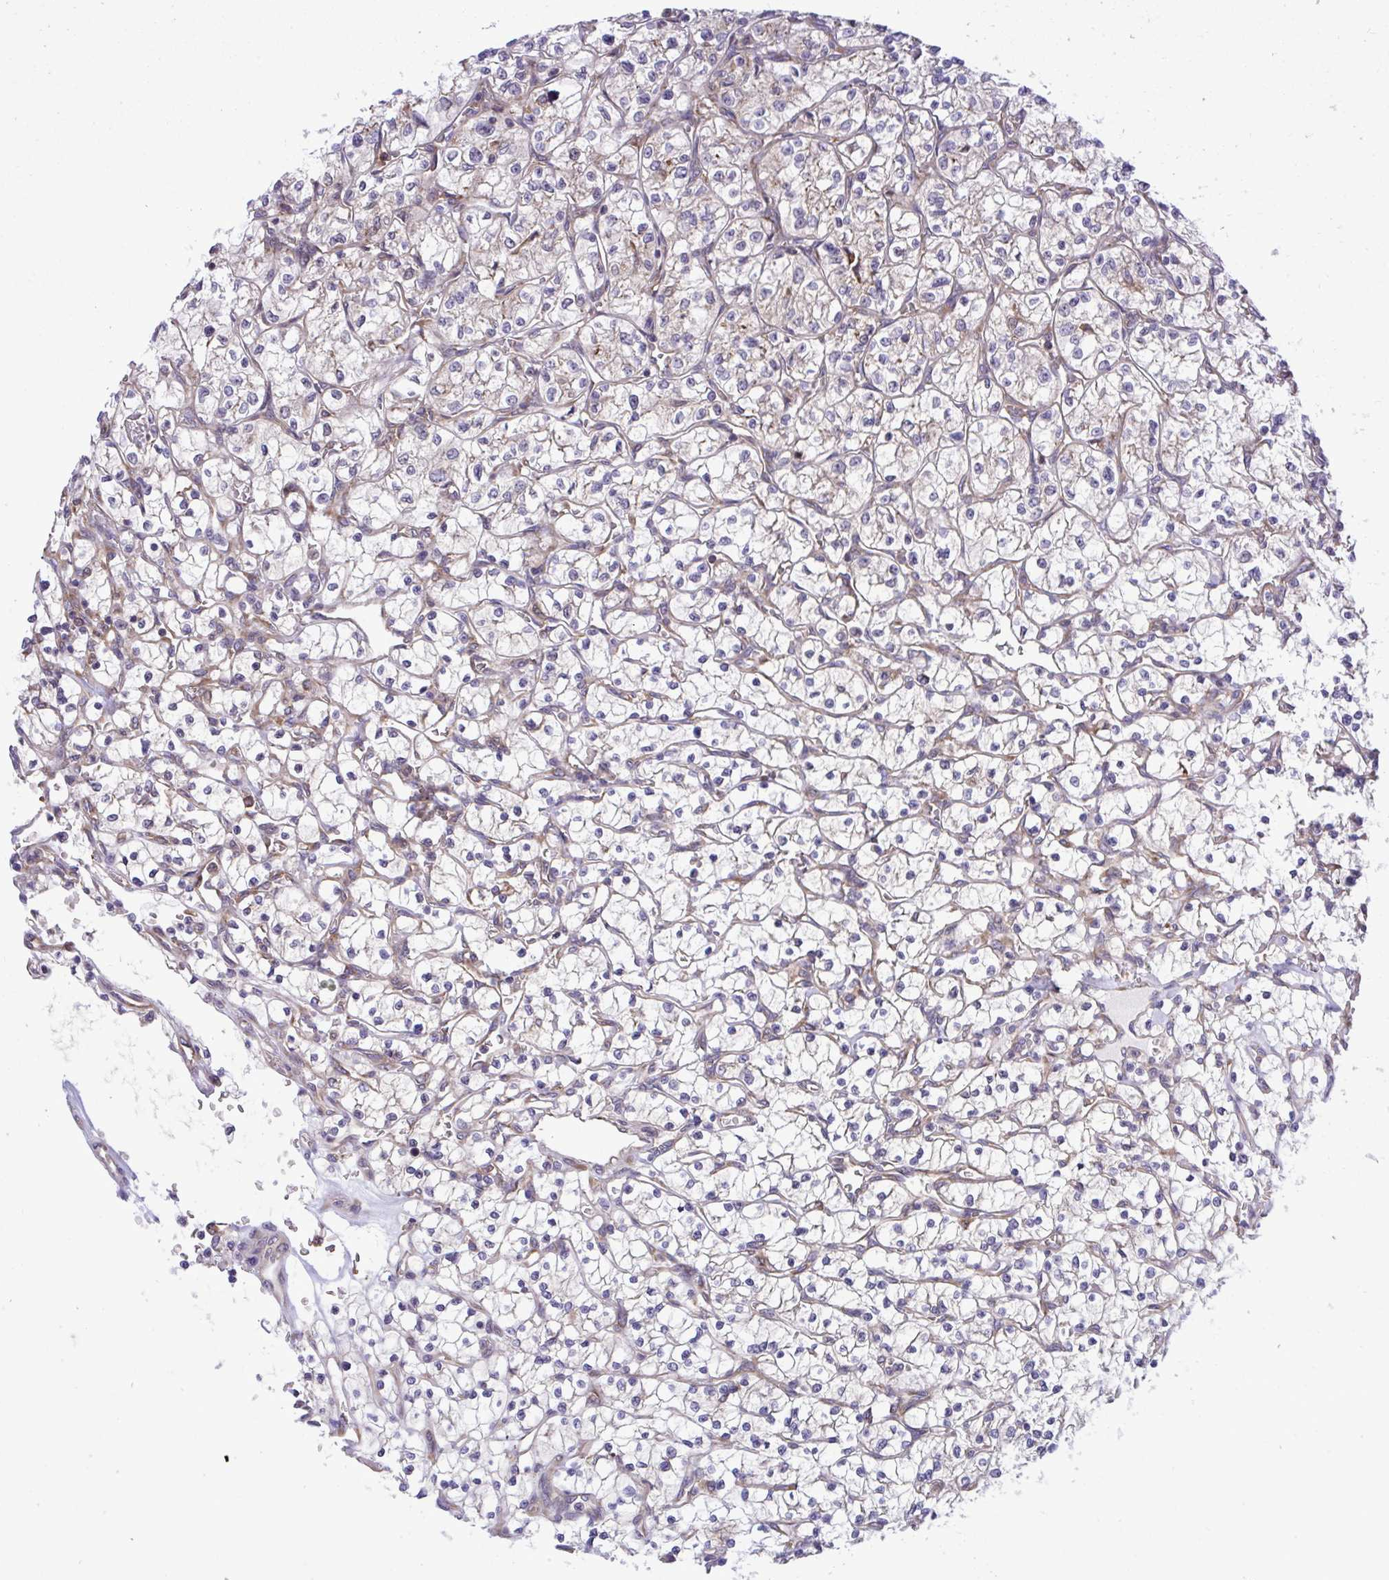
{"staining": {"intensity": "negative", "quantity": "none", "location": "none"}, "tissue": "renal cancer", "cell_type": "Tumor cells", "image_type": "cancer", "snomed": [{"axis": "morphology", "description": "Adenocarcinoma, NOS"}, {"axis": "topography", "description": "Kidney"}], "caption": "IHC histopathology image of neoplastic tissue: human renal adenocarcinoma stained with DAB (3,3'-diaminobenzidine) demonstrates no significant protein staining in tumor cells. (Stains: DAB immunohistochemistry with hematoxylin counter stain, Microscopy: brightfield microscopy at high magnification).", "gene": "RPS15", "patient": {"sex": "female", "age": 64}}